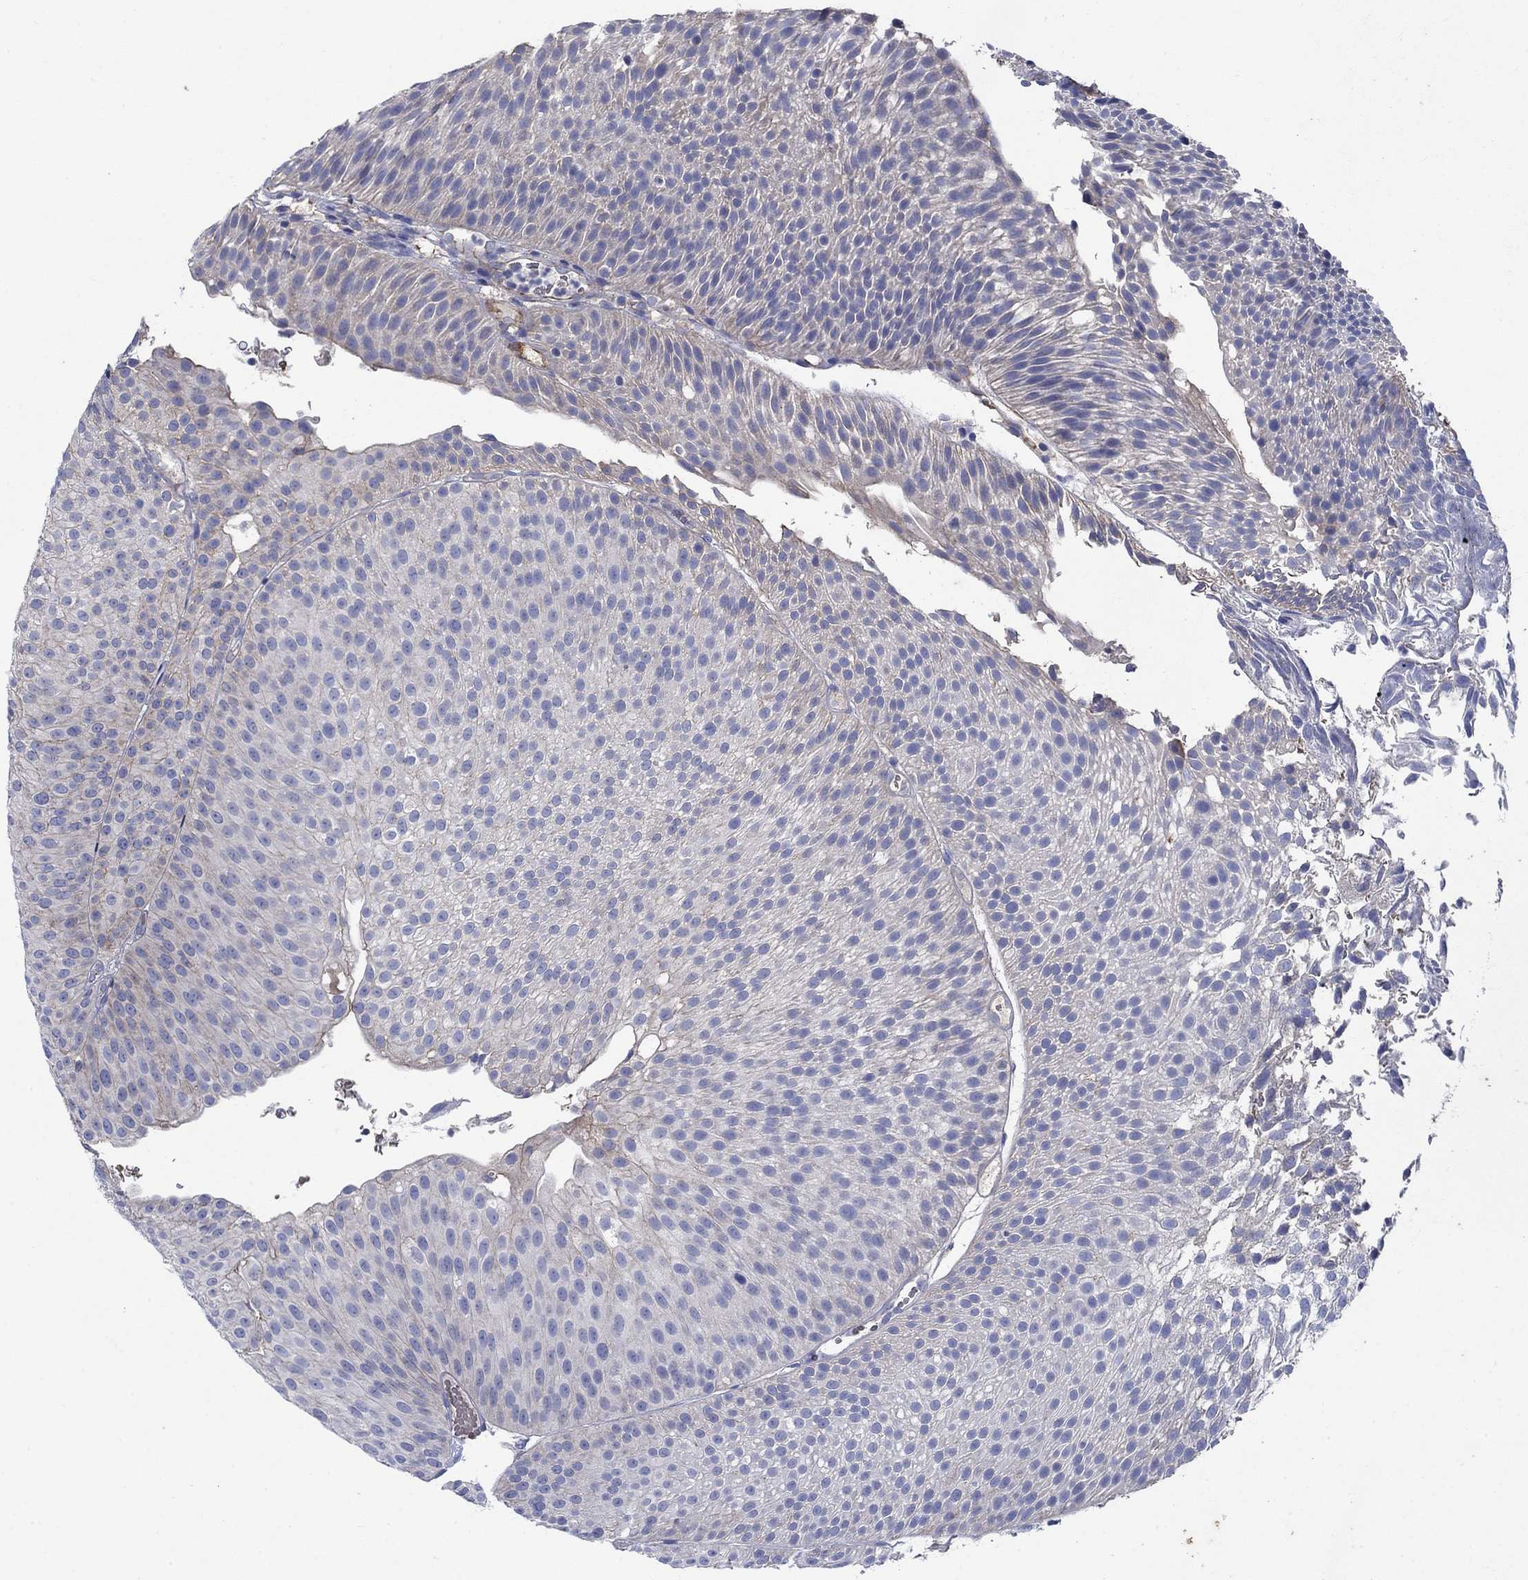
{"staining": {"intensity": "negative", "quantity": "none", "location": "none"}, "tissue": "urothelial cancer", "cell_type": "Tumor cells", "image_type": "cancer", "snomed": [{"axis": "morphology", "description": "Urothelial carcinoma, Low grade"}, {"axis": "topography", "description": "Urinary bladder"}], "caption": "Urothelial cancer stained for a protein using immunohistochemistry (IHC) shows no staining tumor cells.", "gene": "FLNC", "patient": {"sex": "male", "age": 65}}